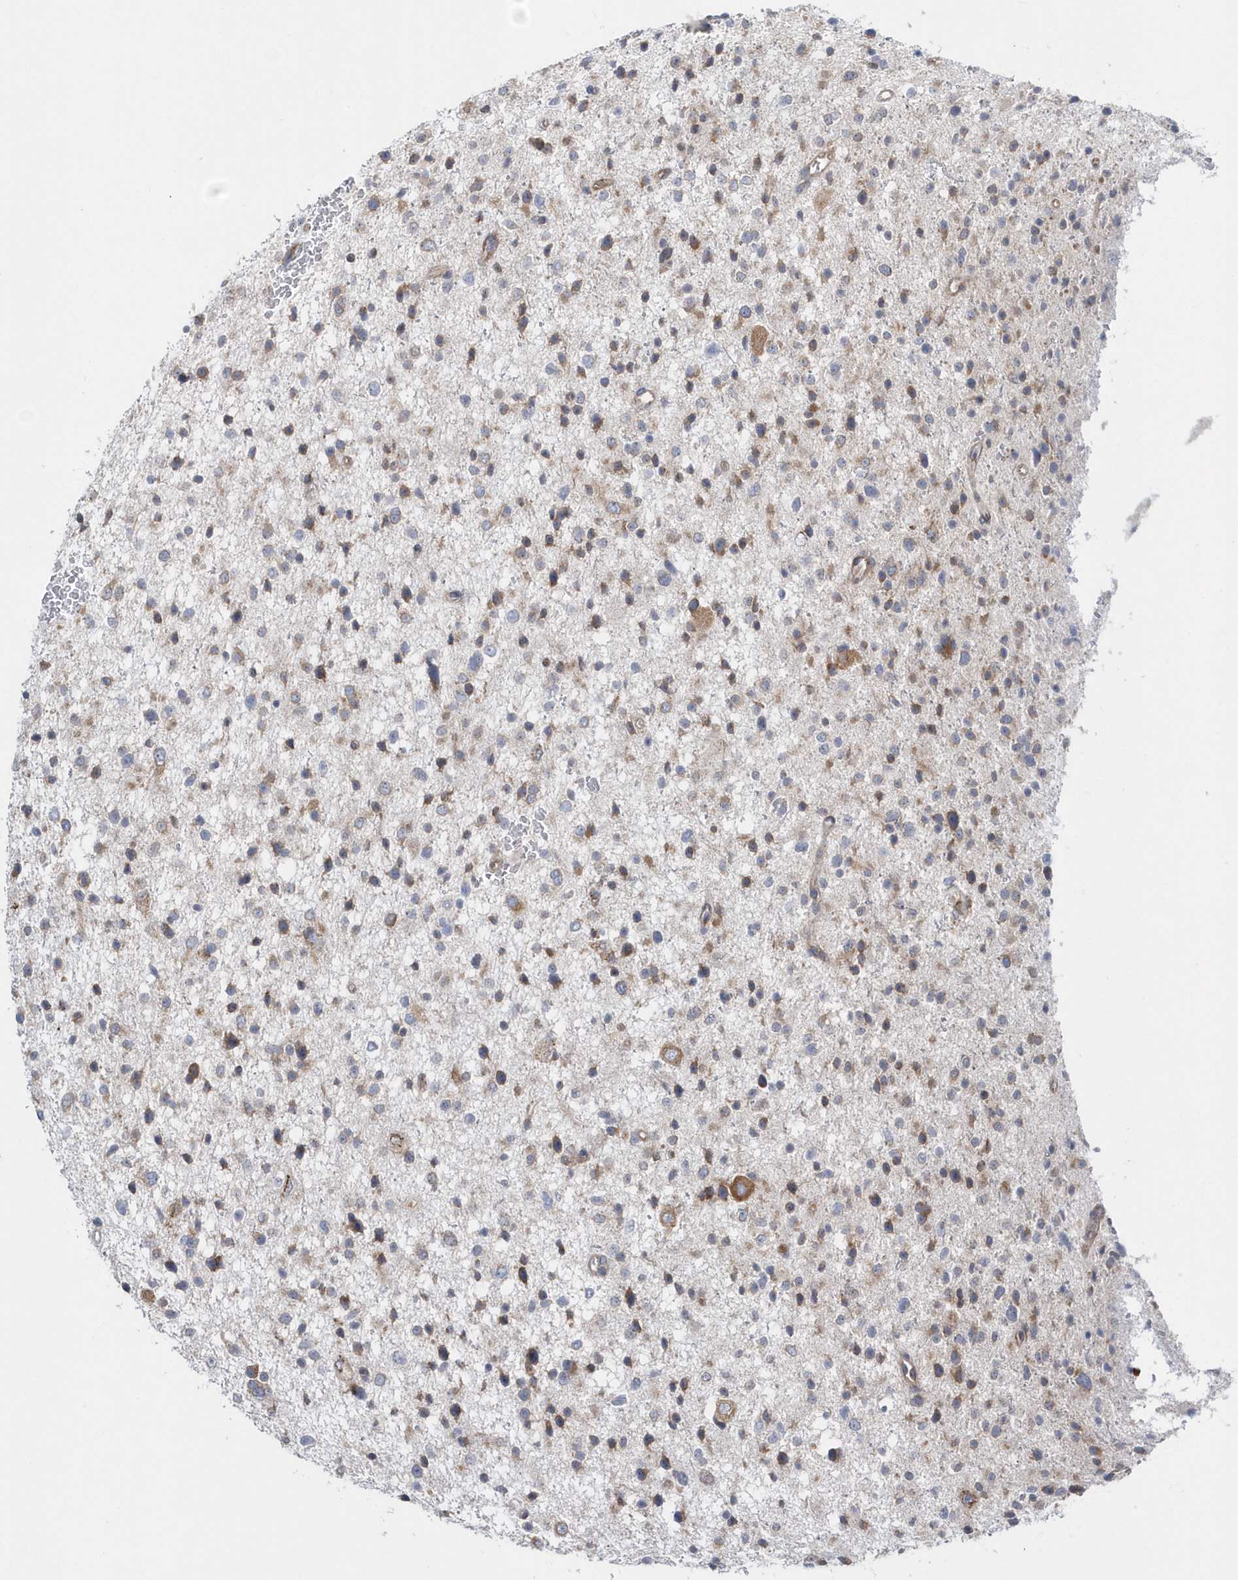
{"staining": {"intensity": "weak", "quantity": "<25%", "location": "cytoplasmic/membranous"}, "tissue": "glioma", "cell_type": "Tumor cells", "image_type": "cancer", "snomed": [{"axis": "morphology", "description": "Glioma, malignant, Low grade"}, {"axis": "topography", "description": "Brain"}], "caption": "Immunohistochemistry (IHC) of malignant low-grade glioma reveals no expression in tumor cells.", "gene": "EIF3C", "patient": {"sex": "female", "age": 37}}